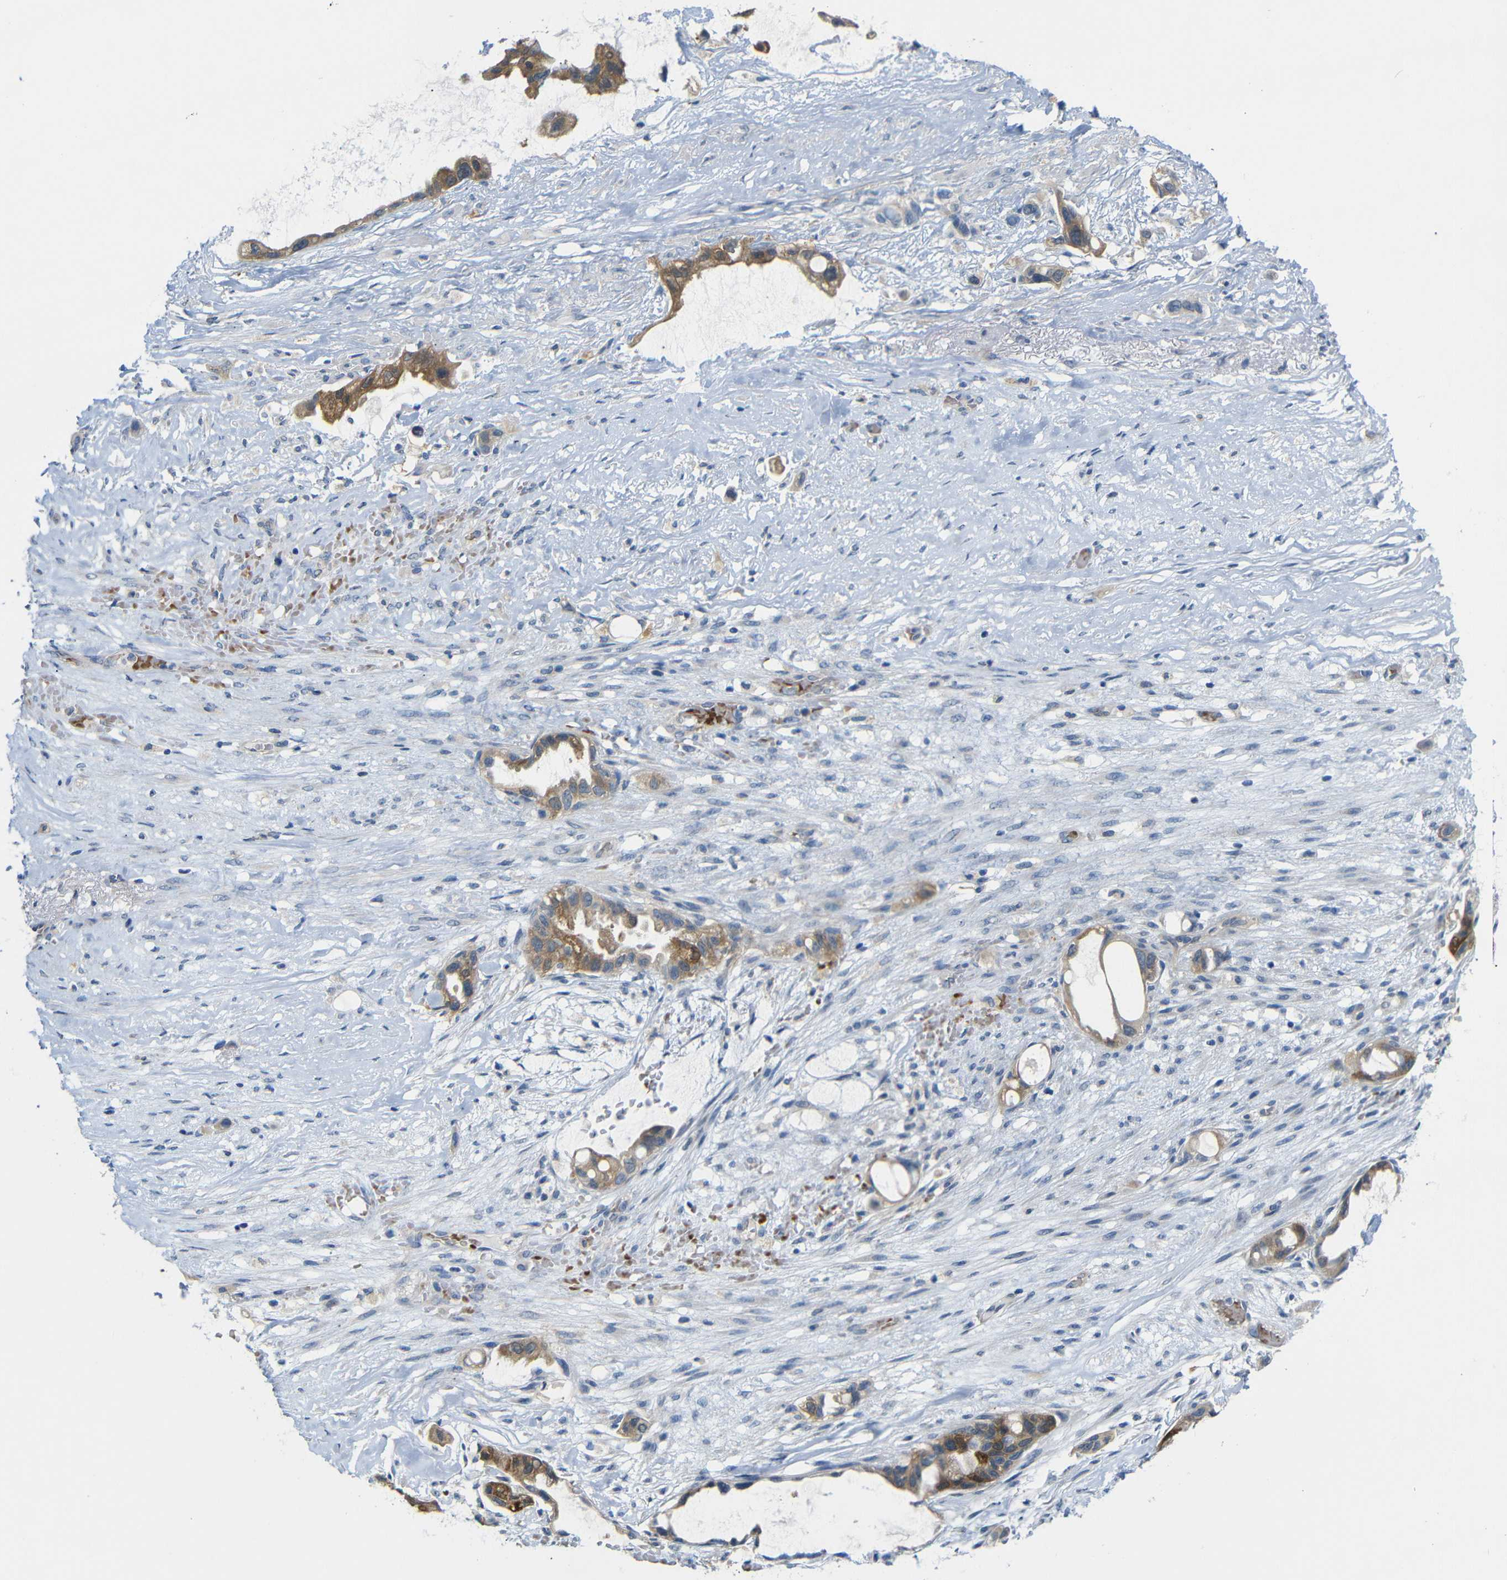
{"staining": {"intensity": "moderate", "quantity": ">75%", "location": "cytoplasmic/membranous"}, "tissue": "liver cancer", "cell_type": "Tumor cells", "image_type": "cancer", "snomed": [{"axis": "morphology", "description": "Cholangiocarcinoma"}, {"axis": "topography", "description": "Liver"}], "caption": "Immunohistochemical staining of liver cholangiocarcinoma exhibits medium levels of moderate cytoplasmic/membranous protein staining in approximately >75% of tumor cells.", "gene": "TBC1D32", "patient": {"sex": "female", "age": 65}}